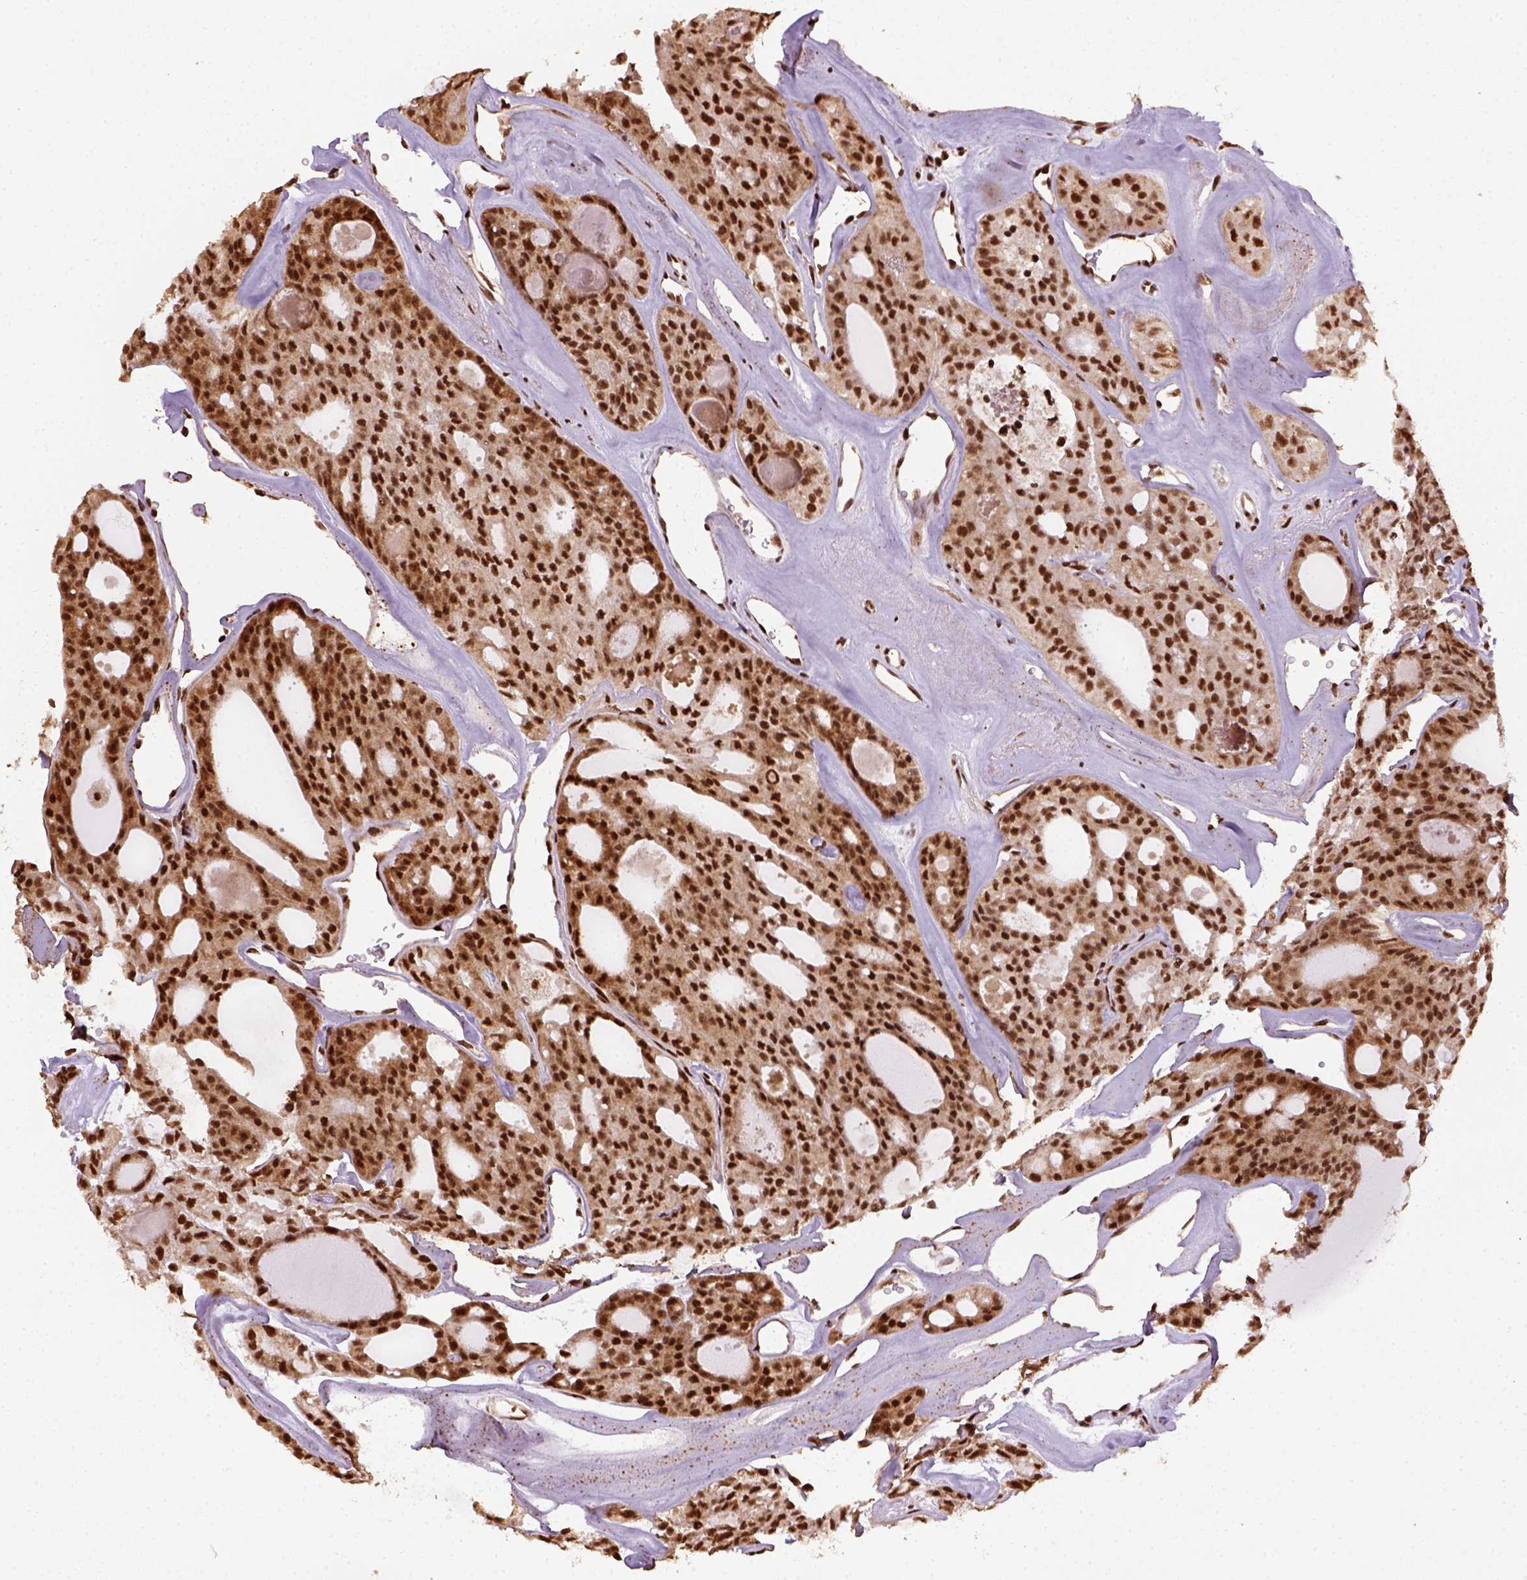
{"staining": {"intensity": "strong", "quantity": ">75%", "location": "cytoplasmic/membranous,nuclear"}, "tissue": "thyroid cancer", "cell_type": "Tumor cells", "image_type": "cancer", "snomed": [{"axis": "morphology", "description": "Follicular adenoma carcinoma, NOS"}, {"axis": "topography", "description": "Thyroid gland"}], "caption": "There is high levels of strong cytoplasmic/membranous and nuclear positivity in tumor cells of thyroid follicular adenoma carcinoma, as demonstrated by immunohistochemical staining (brown color).", "gene": "CCAR1", "patient": {"sex": "male", "age": 75}}